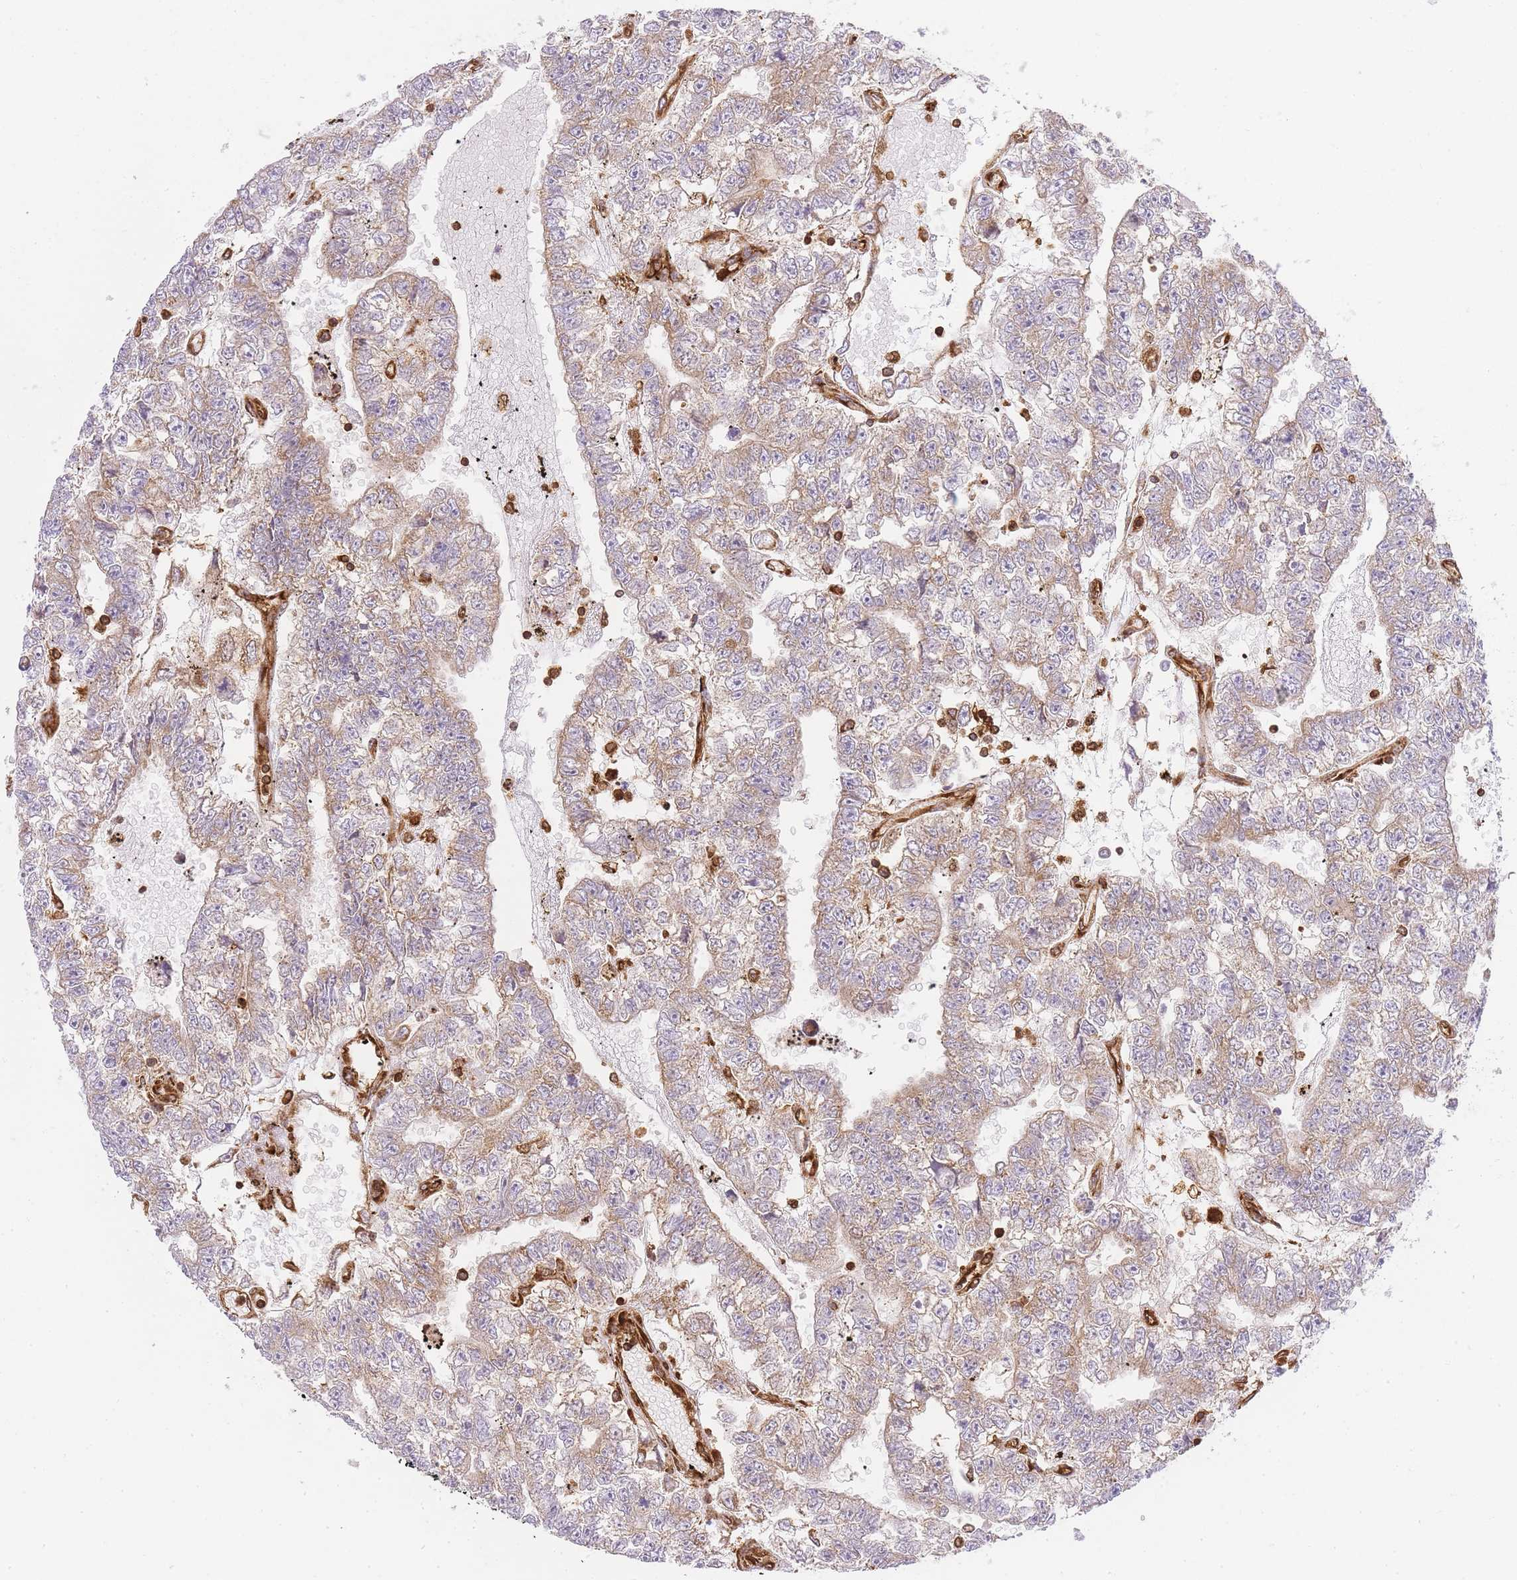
{"staining": {"intensity": "weak", "quantity": ">75%", "location": "cytoplasmic/membranous"}, "tissue": "testis cancer", "cell_type": "Tumor cells", "image_type": "cancer", "snomed": [{"axis": "morphology", "description": "Carcinoma, Embryonal, NOS"}, {"axis": "topography", "description": "Testis"}], "caption": "Protein expression analysis of human testis cancer (embryonal carcinoma) reveals weak cytoplasmic/membranous expression in approximately >75% of tumor cells. (brown staining indicates protein expression, while blue staining denotes nuclei).", "gene": "MSN", "patient": {"sex": "male", "age": 25}}